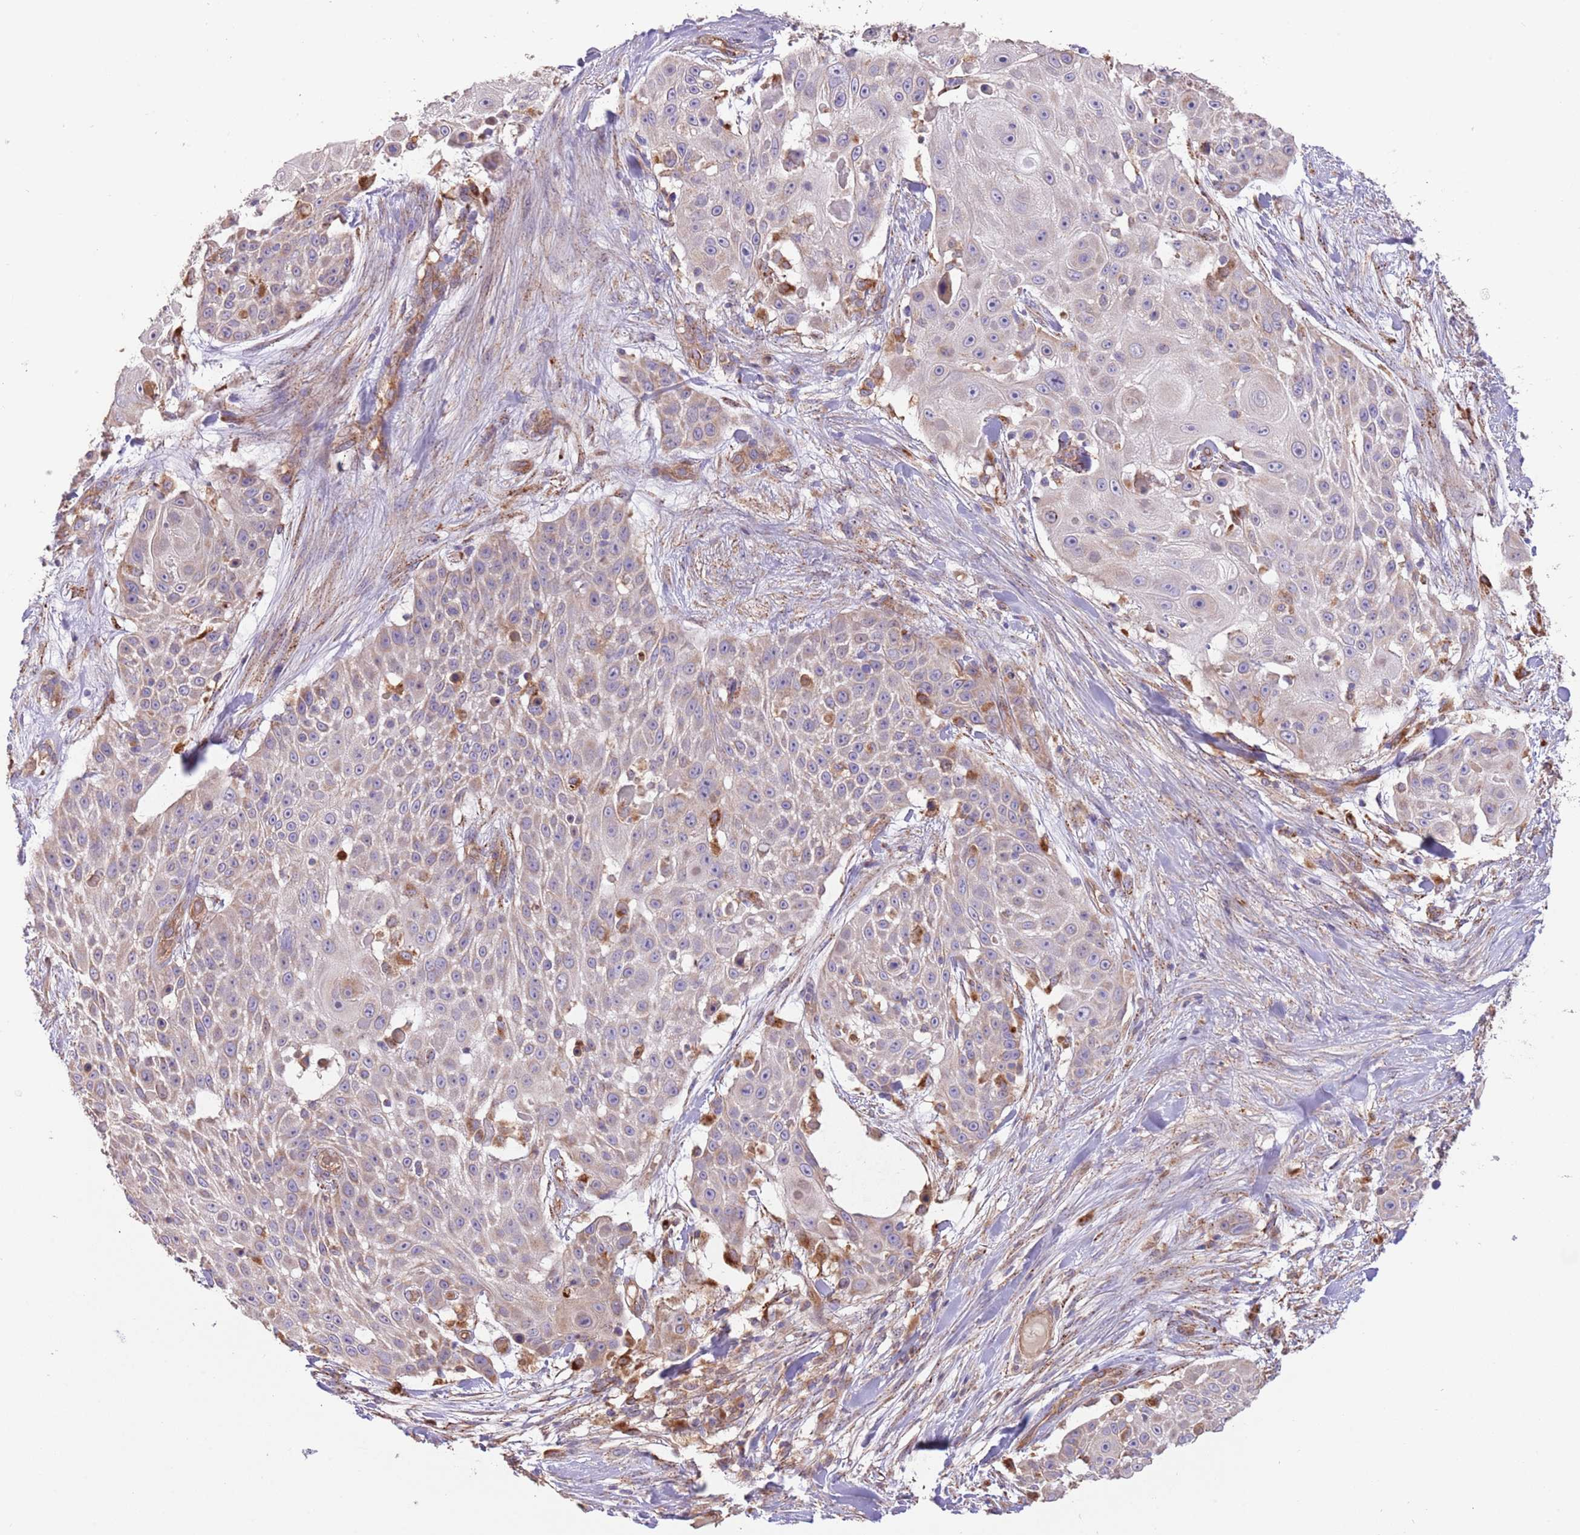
{"staining": {"intensity": "moderate", "quantity": "25%-75%", "location": "cytoplasmic/membranous"}, "tissue": "skin cancer", "cell_type": "Tumor cells", "image_type": "cancer", "snomed": [{"axis": "morphology", "description": "Squamous cell carcinoma, NOS"}, {"axis": "topography", "description": "Skin"}], "caption": "Immunohistochemical staining of human squamous cell carcinoma (skin) reveals moderate cytoplasmic/membranous protein expression in approximately 25%-75% of tumor cells. (Brightfield microscopy of DAB IHC at high magnification).", "gene": "DOCK6", "patient": {"sex": "female", "age": 86}}